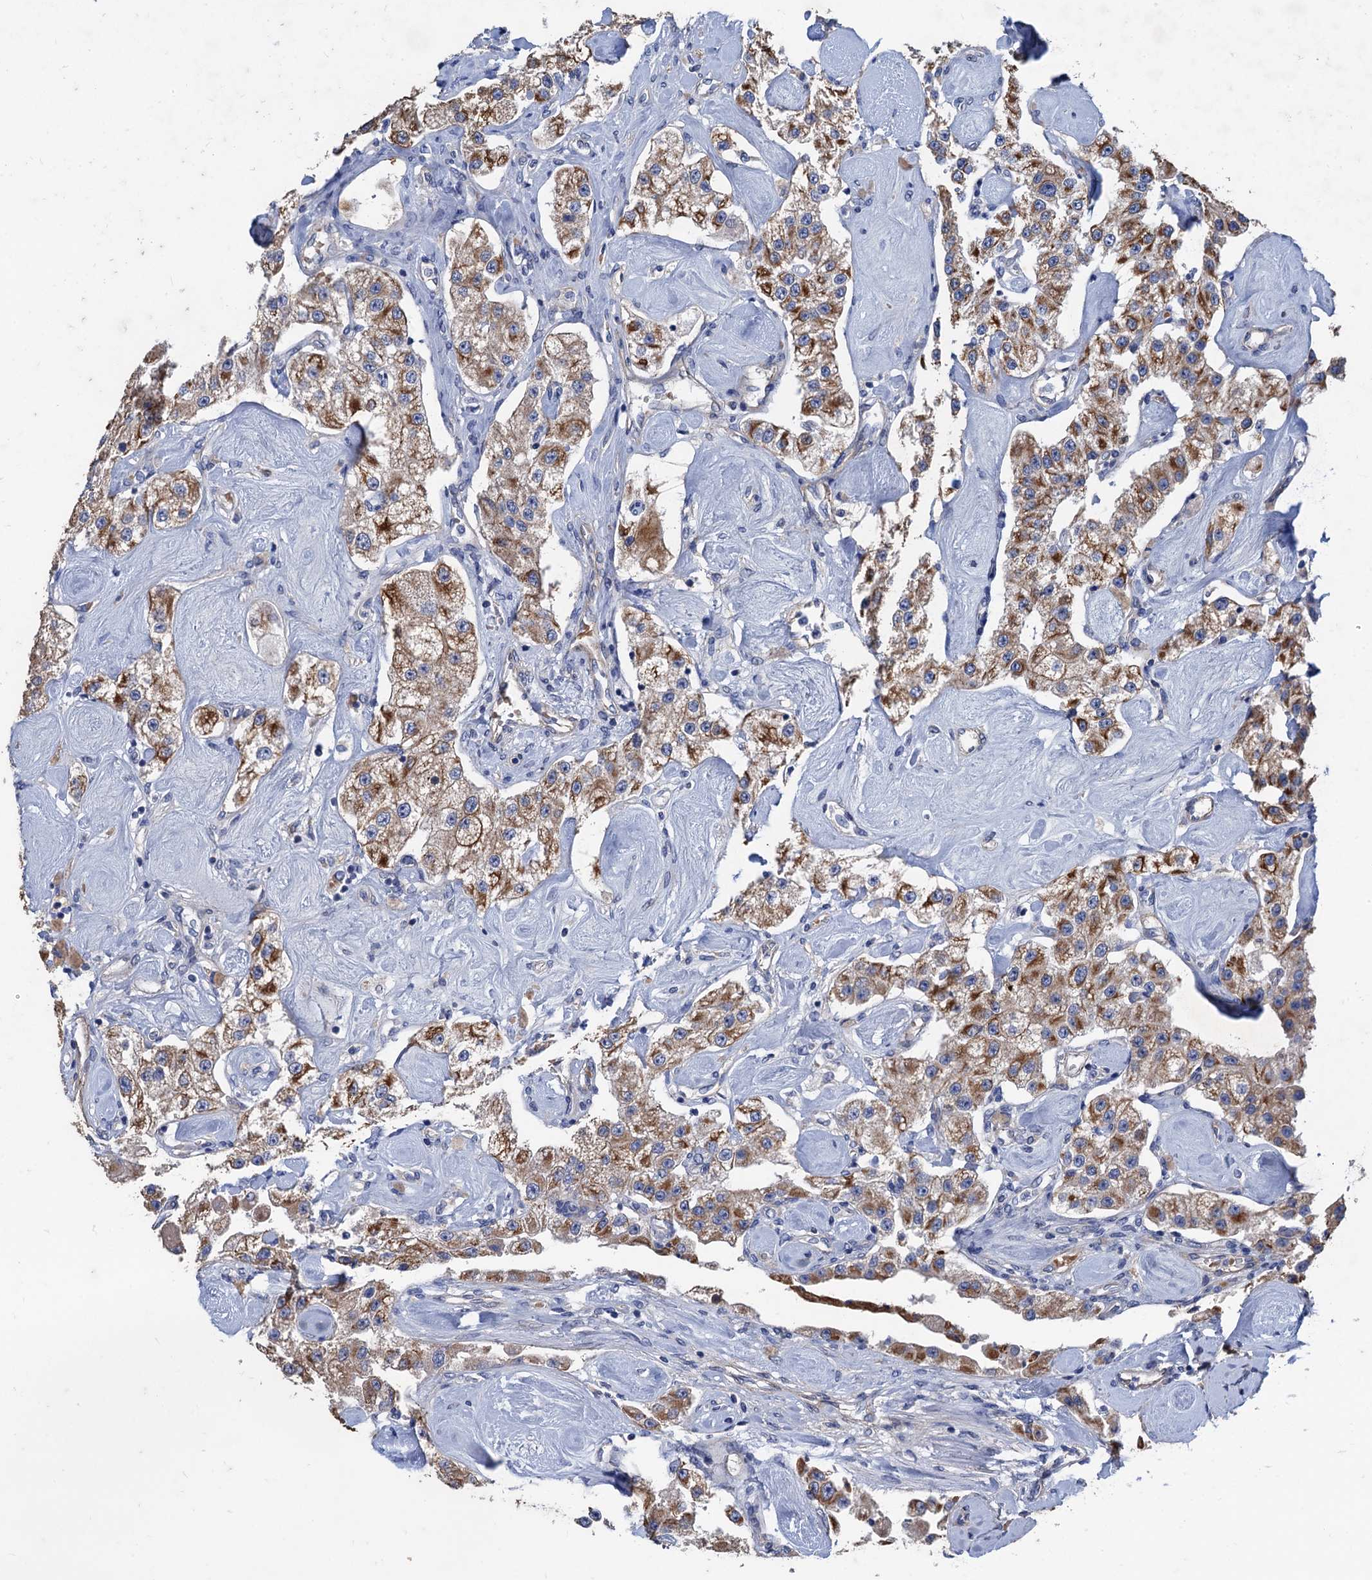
{"staining": {"intensity": "moderate", "quantity": ">75%", "location": "cytoplasmic/membranous"}, "tissue": "carcinoid", "cell_type": "Tumor cells", "image_type": "cancer", "snomed": [{"axis": "morphology", "description": "Carcinoid, malignant, NOS"}, {"axis": "topography", "description": "Pancreas"}], "caption": "High-magnification brightfield microscopy of carcinoid stained with DAB (brown) and counterstained with hematoxylin (blue). tumor cells exhibit moderate cytoplasmic/membranous staining is appreciated in approximately>75% of cells.", "gene": "SMCO3", "patient": {"sex": "male", "age": 41}}